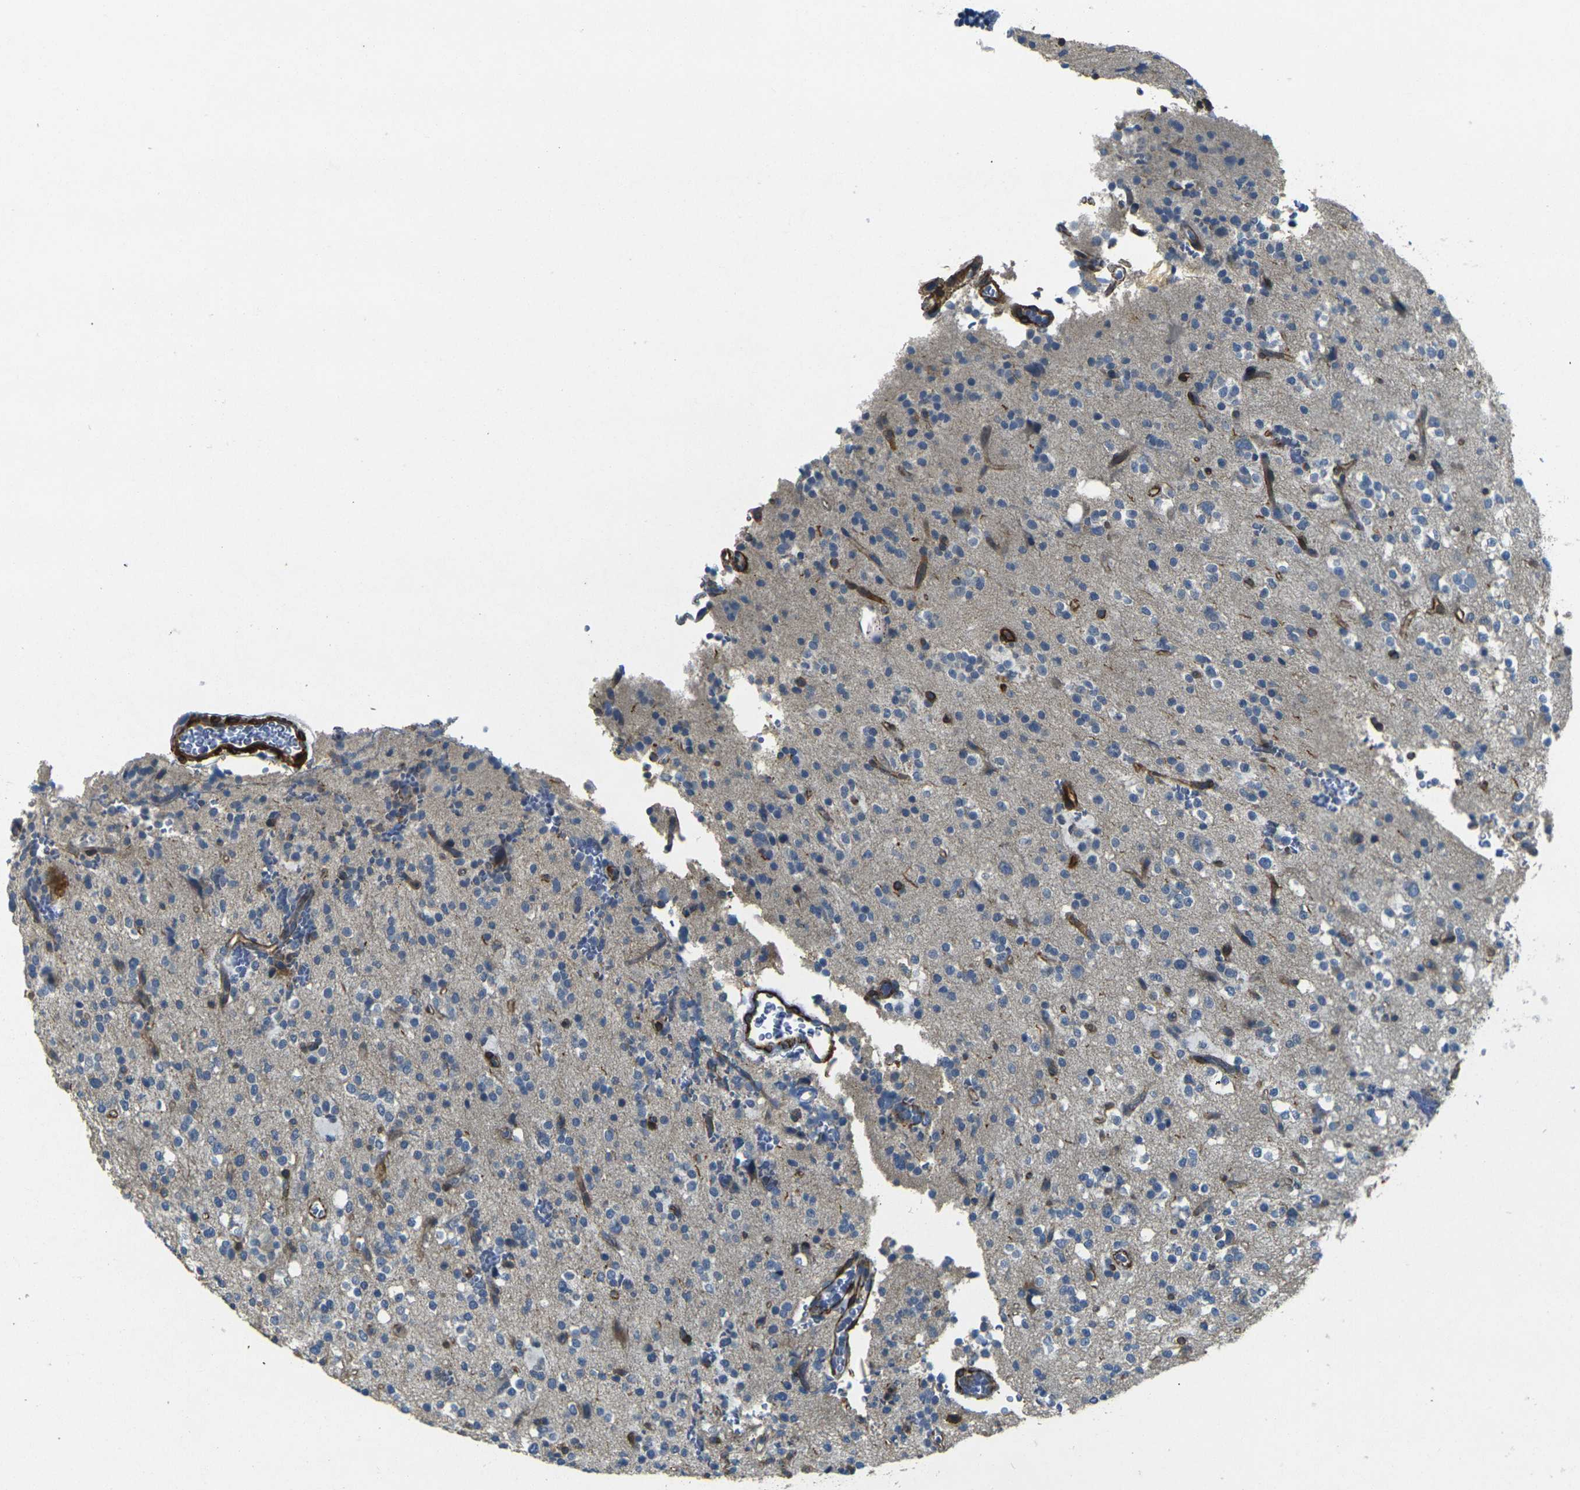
{"staining": {"intensity": "negative", "quantity": "none", "location": "none"}, "tissue": "glioma", "cell_type": "Tumor cells", "image_type": "cancer", "snomed": [{"axis": "morphology", "description": "Glioma, malignant, High grade"}, {"axis": "topography", "description": "Brain"}], "caption": "Human malignant high-grade glioma stained for a protein using IHC shows no positivity in tumor cells.", "gene": "EPHA7", "patient": {"sex": "male", "age": 47}}